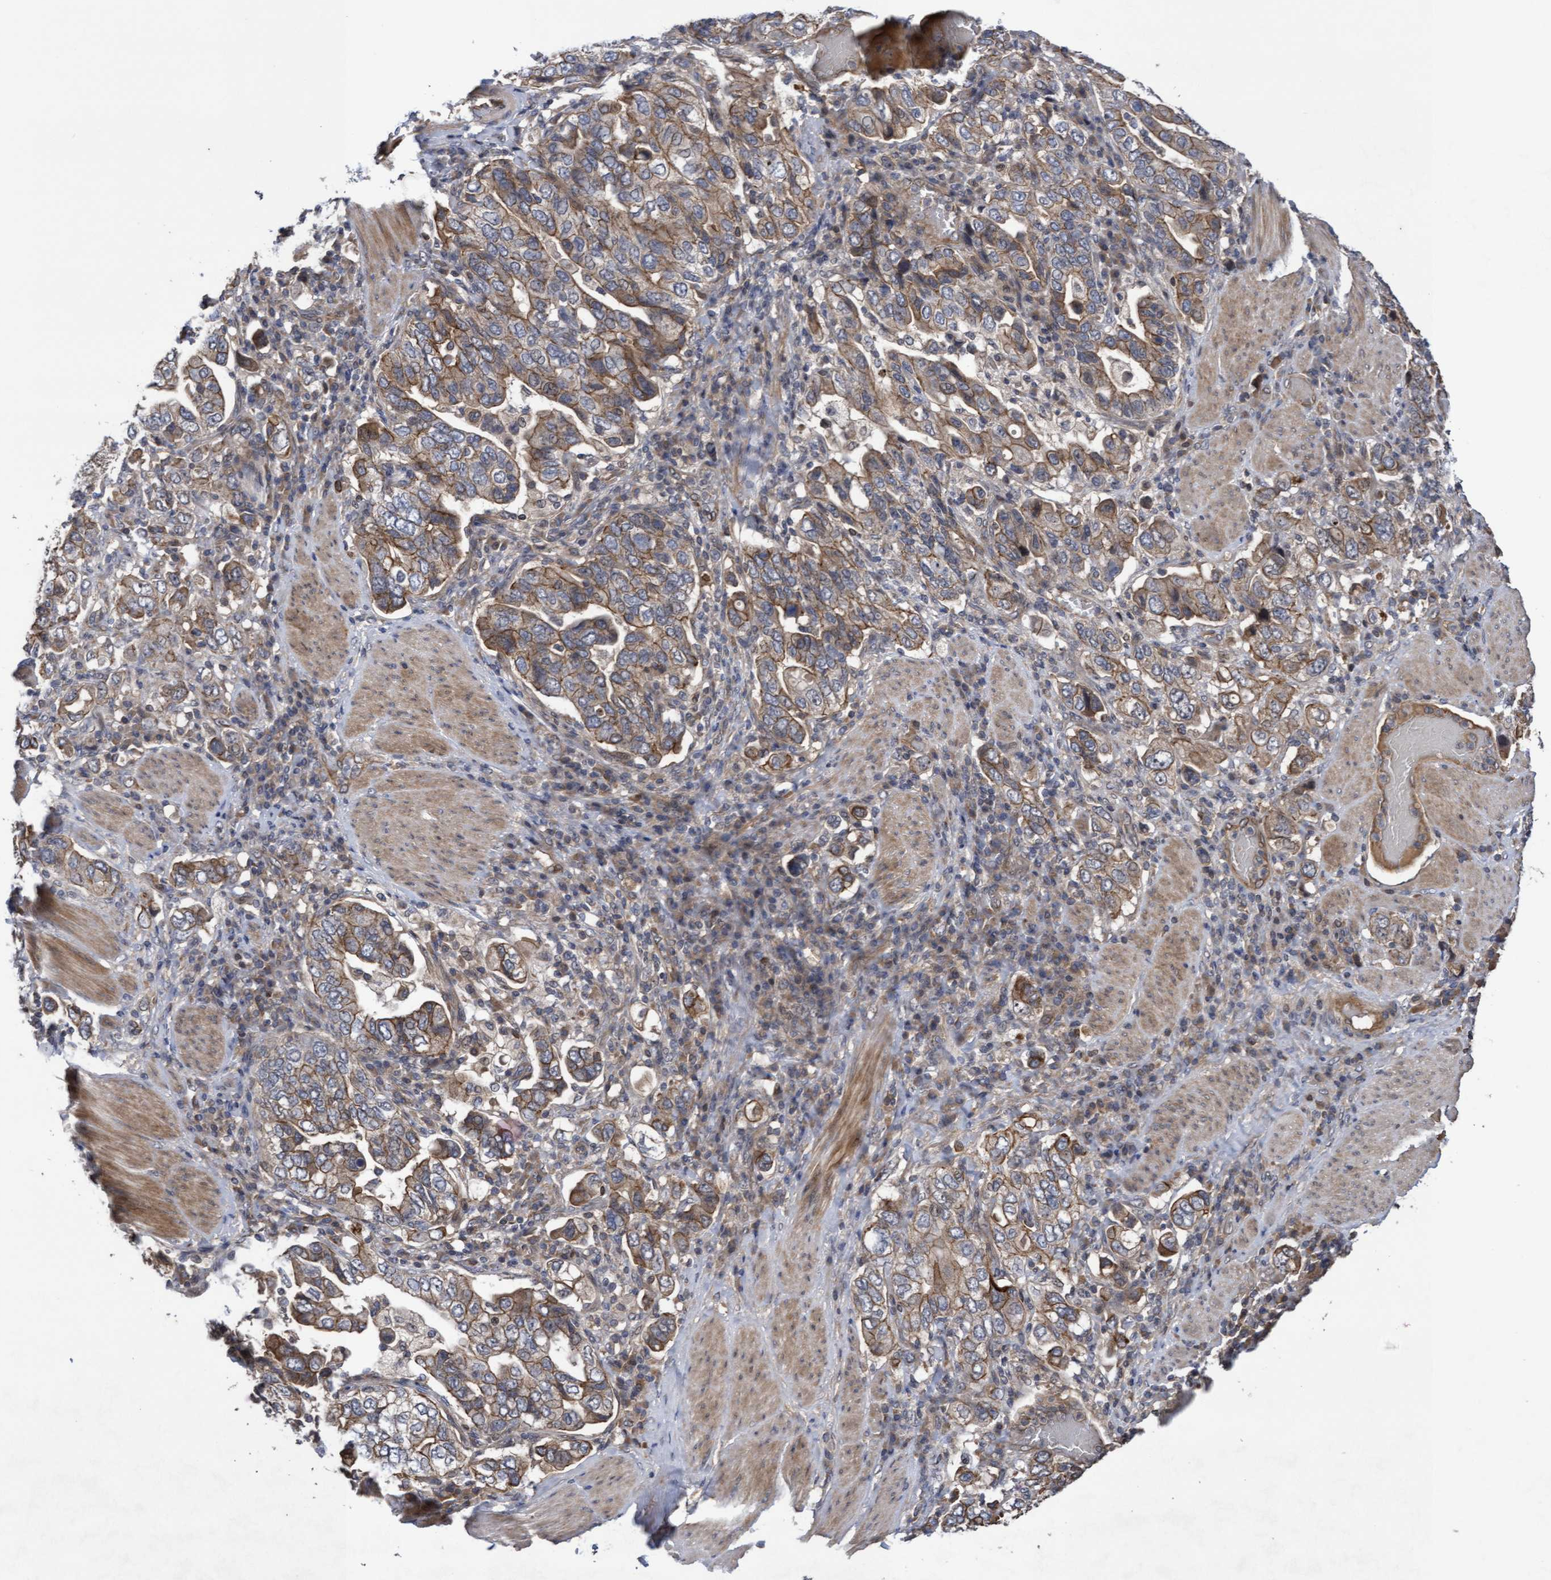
{"staining": {"intensity": "moderate", "quantity": ">75%", "location": "cytoplasmic/membranous"}, "tissue": "stomach cancer", "cell_type": "Tumor cells", "image_type": "cancer", "snomed": [{"axis": "morphology", "description": "Adenocarcinoma, NOS"}, {"axis": "topography", "description": "Stomach, upper"}], "caption": "Moderate cytoplasmic/membranous positivity is identified in approximately >75% of tumor cells in adenocarcinoma (stomach). (DAB IHC with brightfield microscopy, high magnification).", "gene": "COBL", "patient": {"sex": "male", "age": 62}}